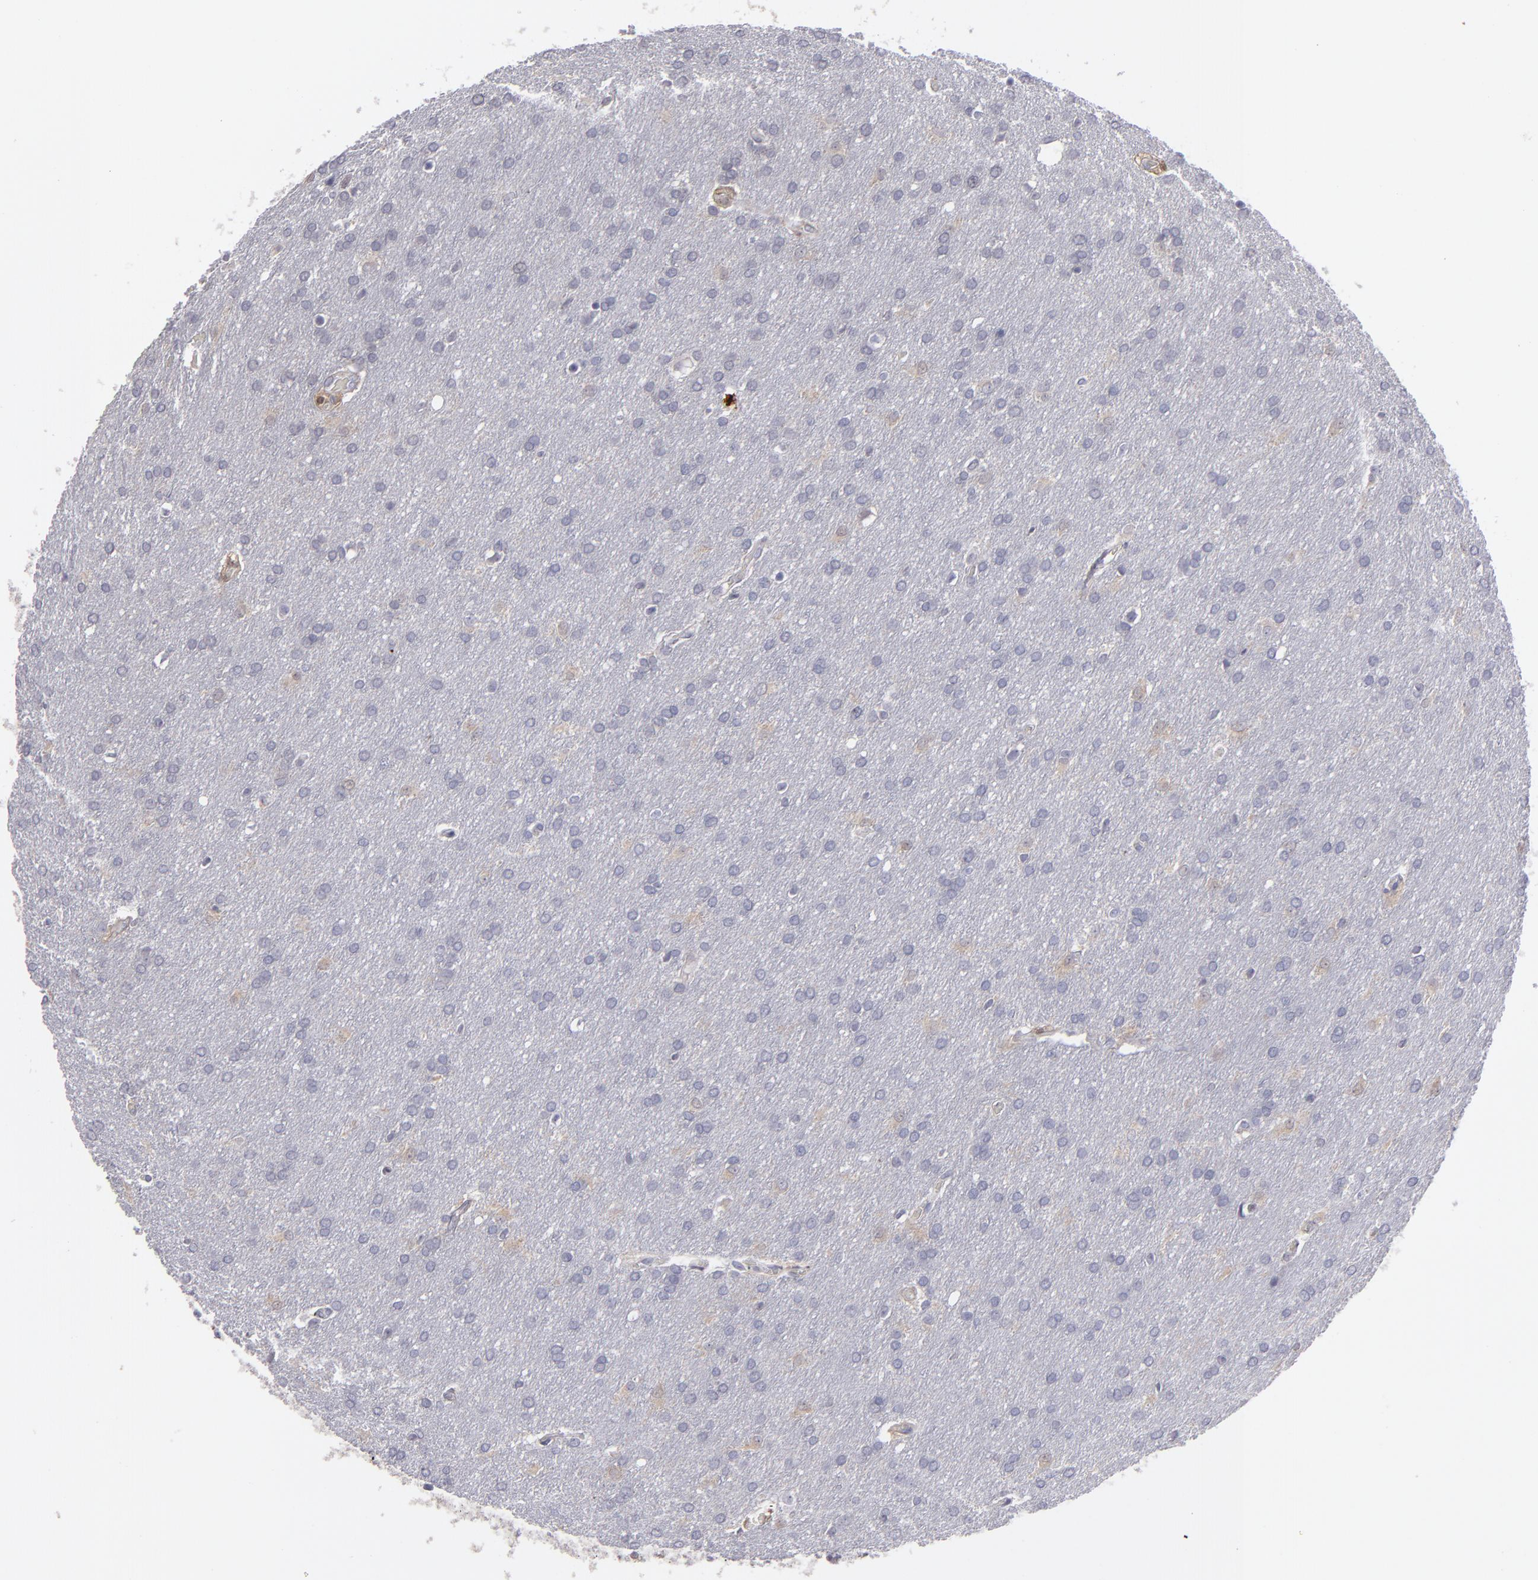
{"staining": {"intensity": "weak", "quantity": "<25%", "location": "cytoplasmic/membranous"}, "tissue": "glioma", "cell_type": "Tumor cells", "image_type": "cancer", "snomed": [{"axis": "morphology", "description": "Glioma, malignant, Low grade"}, {"axis": "topography", "description": "Brain"}], "caption": "Image shows no protein expression in tumor cells of low-grade glioma (malignant) tissue. (Immunohistochemistry (ihc), brightfield microscopy, high magnification).", "gene": "SEMA3G", "patient": {"sex": "female", "age": 32}}